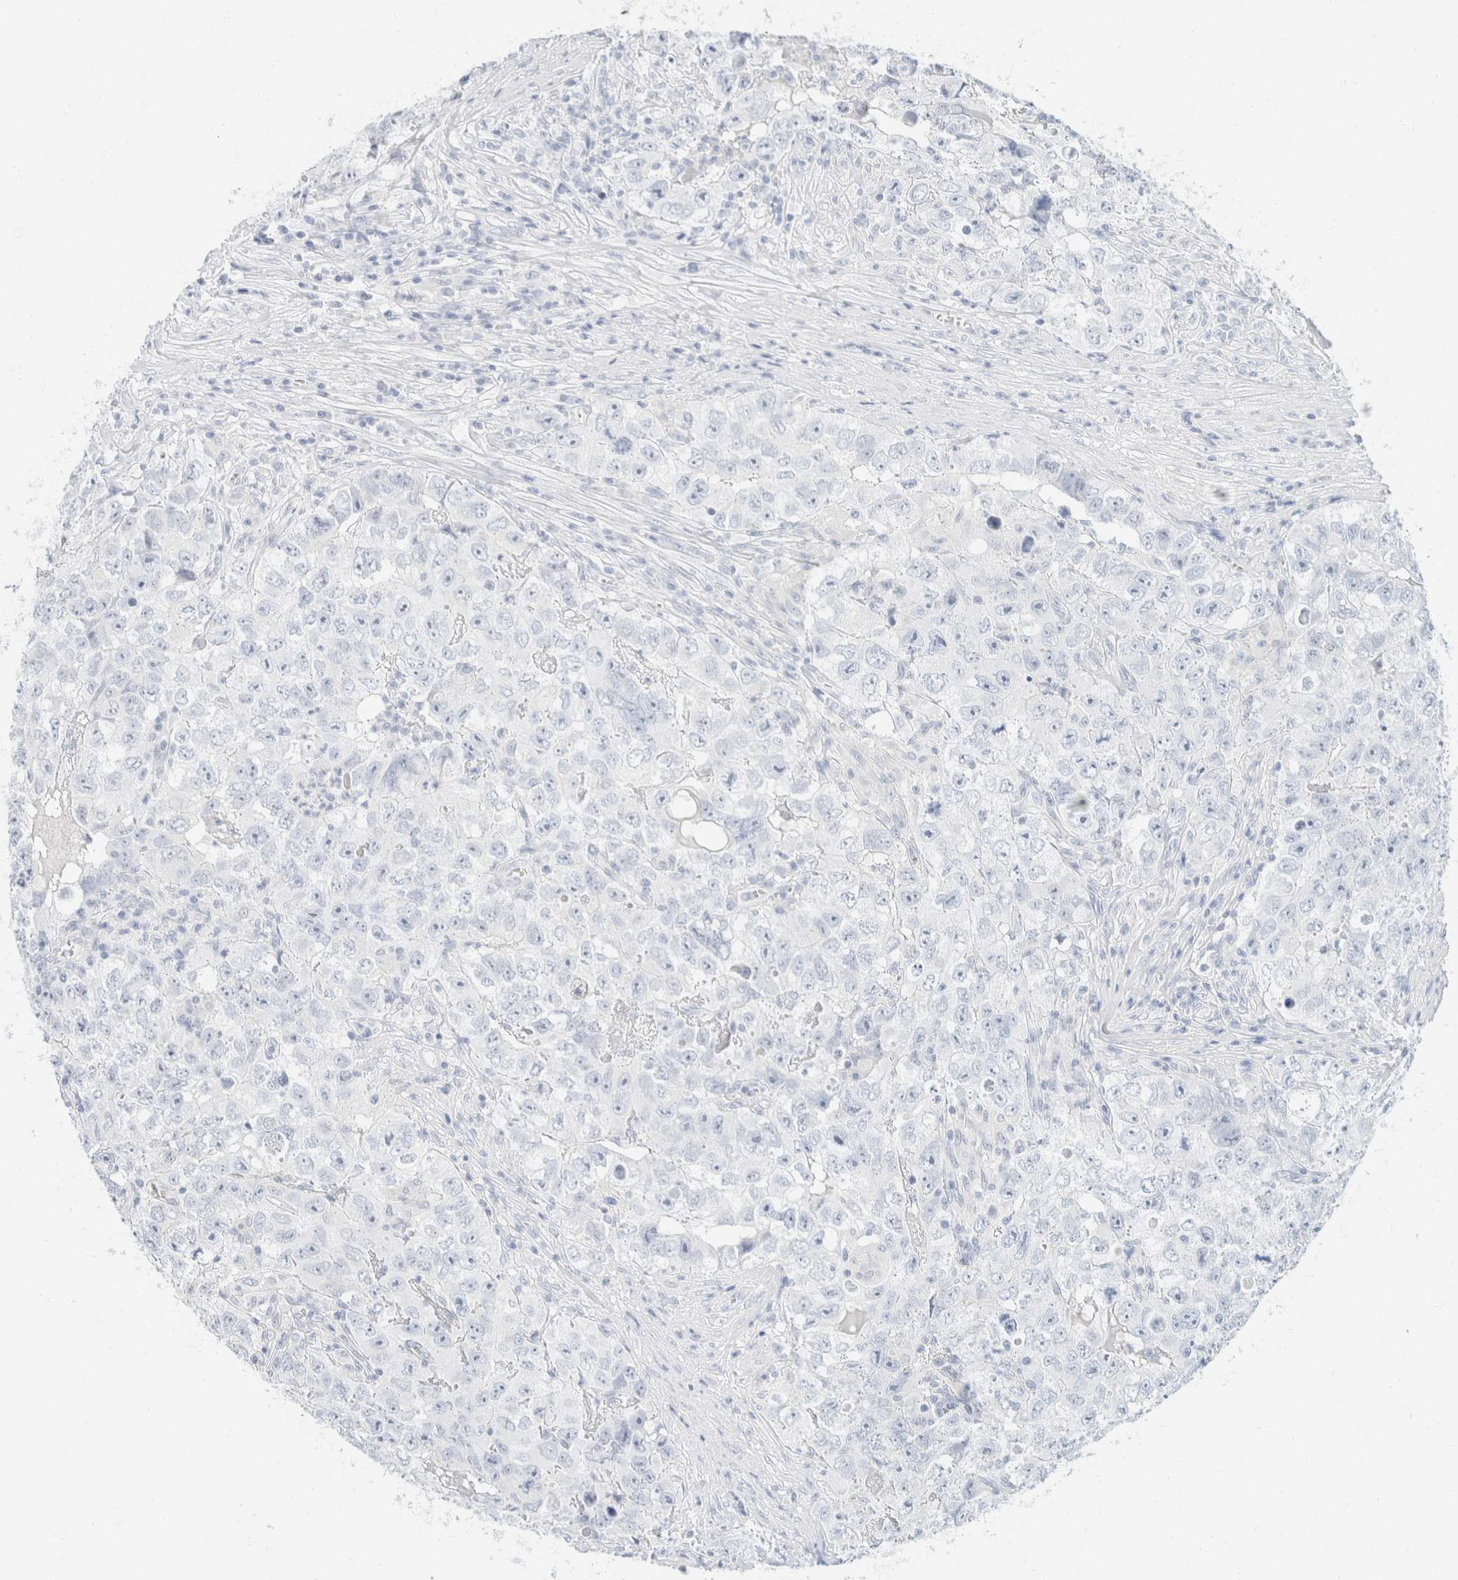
{"staining": {"intensity": "negative", "quantity": "none", "location": "none"}, "tissue": "testis cancer", "cell_type": "Tumor cells", "image_type": "cancer", "snomed": [{"axis": "morphology", "description": "Seminoma, NOS"}, {"axis": "morphology", "description": "Carcinoma, Embryonal, NOS"}, {"axis": "topography", "description": "Testis"}], "caption": "A high-resolution image shows IHC staining of testis embryonal carcinoma, which reveals no significant staining in tumor cells.", "gene": "KRT20", "patient": {"sex": "male", "age": 43}}